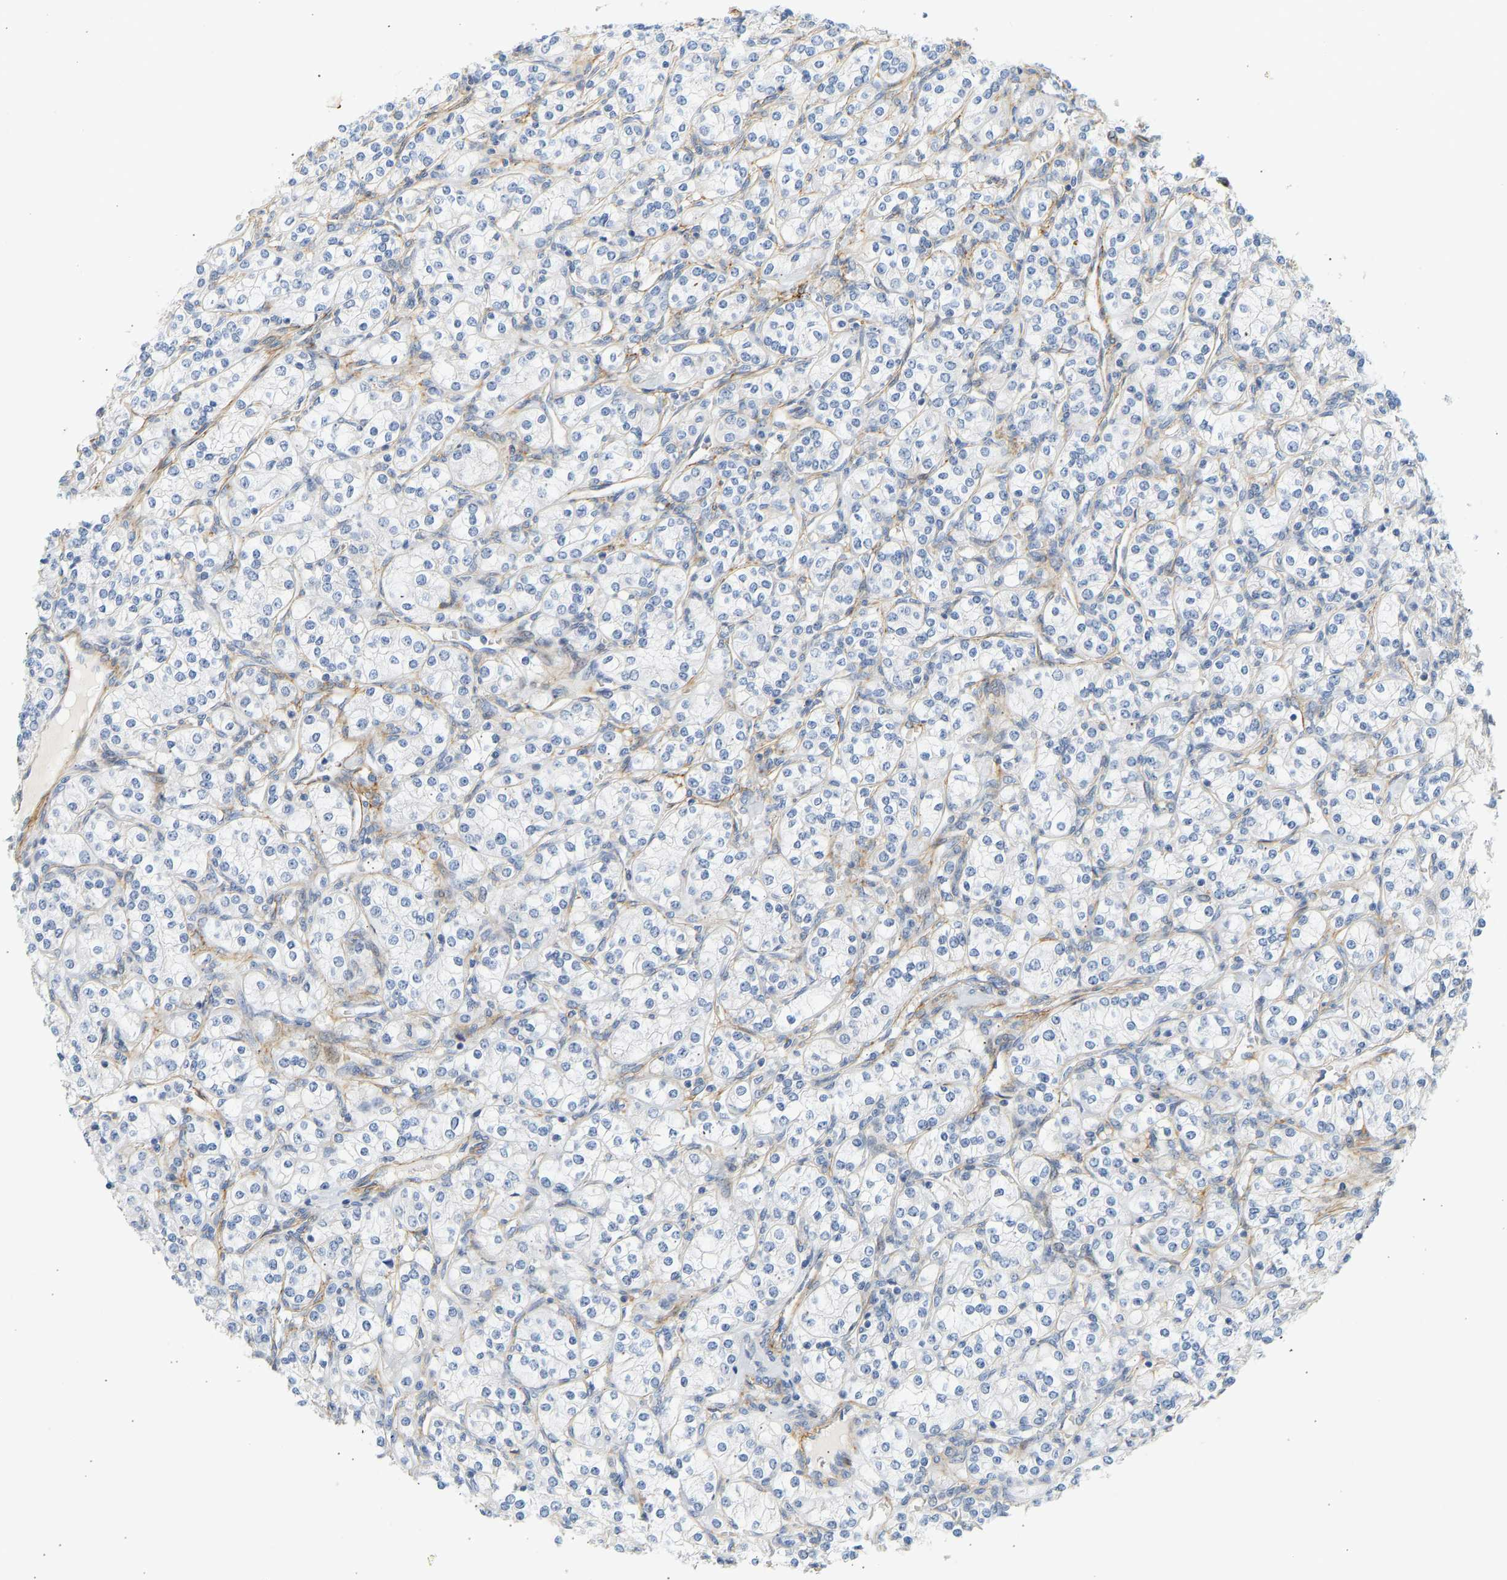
{"staining": {"intensity": "negative", "quantity": "none", "location": "none"}, "tissue": "renal cancer", "cell_type": "Tumor cells", "image_type": "cancer", "snomed": [{"axis": "morphology", "description": "Adenocarcinoma, NOS"}, {"axis": "topography", "description": "Kidney"}], "caption": "The immunohistochemistry micrograph has no significant staining in tumor cells of adenocarcinoma (renal) tissue. The staining was performed using DAB (3,3'-diaminobenzidine) to visualize the protein expression in brown, while the nuclei were stained in blue with hematoxylin (Magnification: 20x).", "gene": "SLC30A7", "patient": {"sex": "male", "age": 77}}